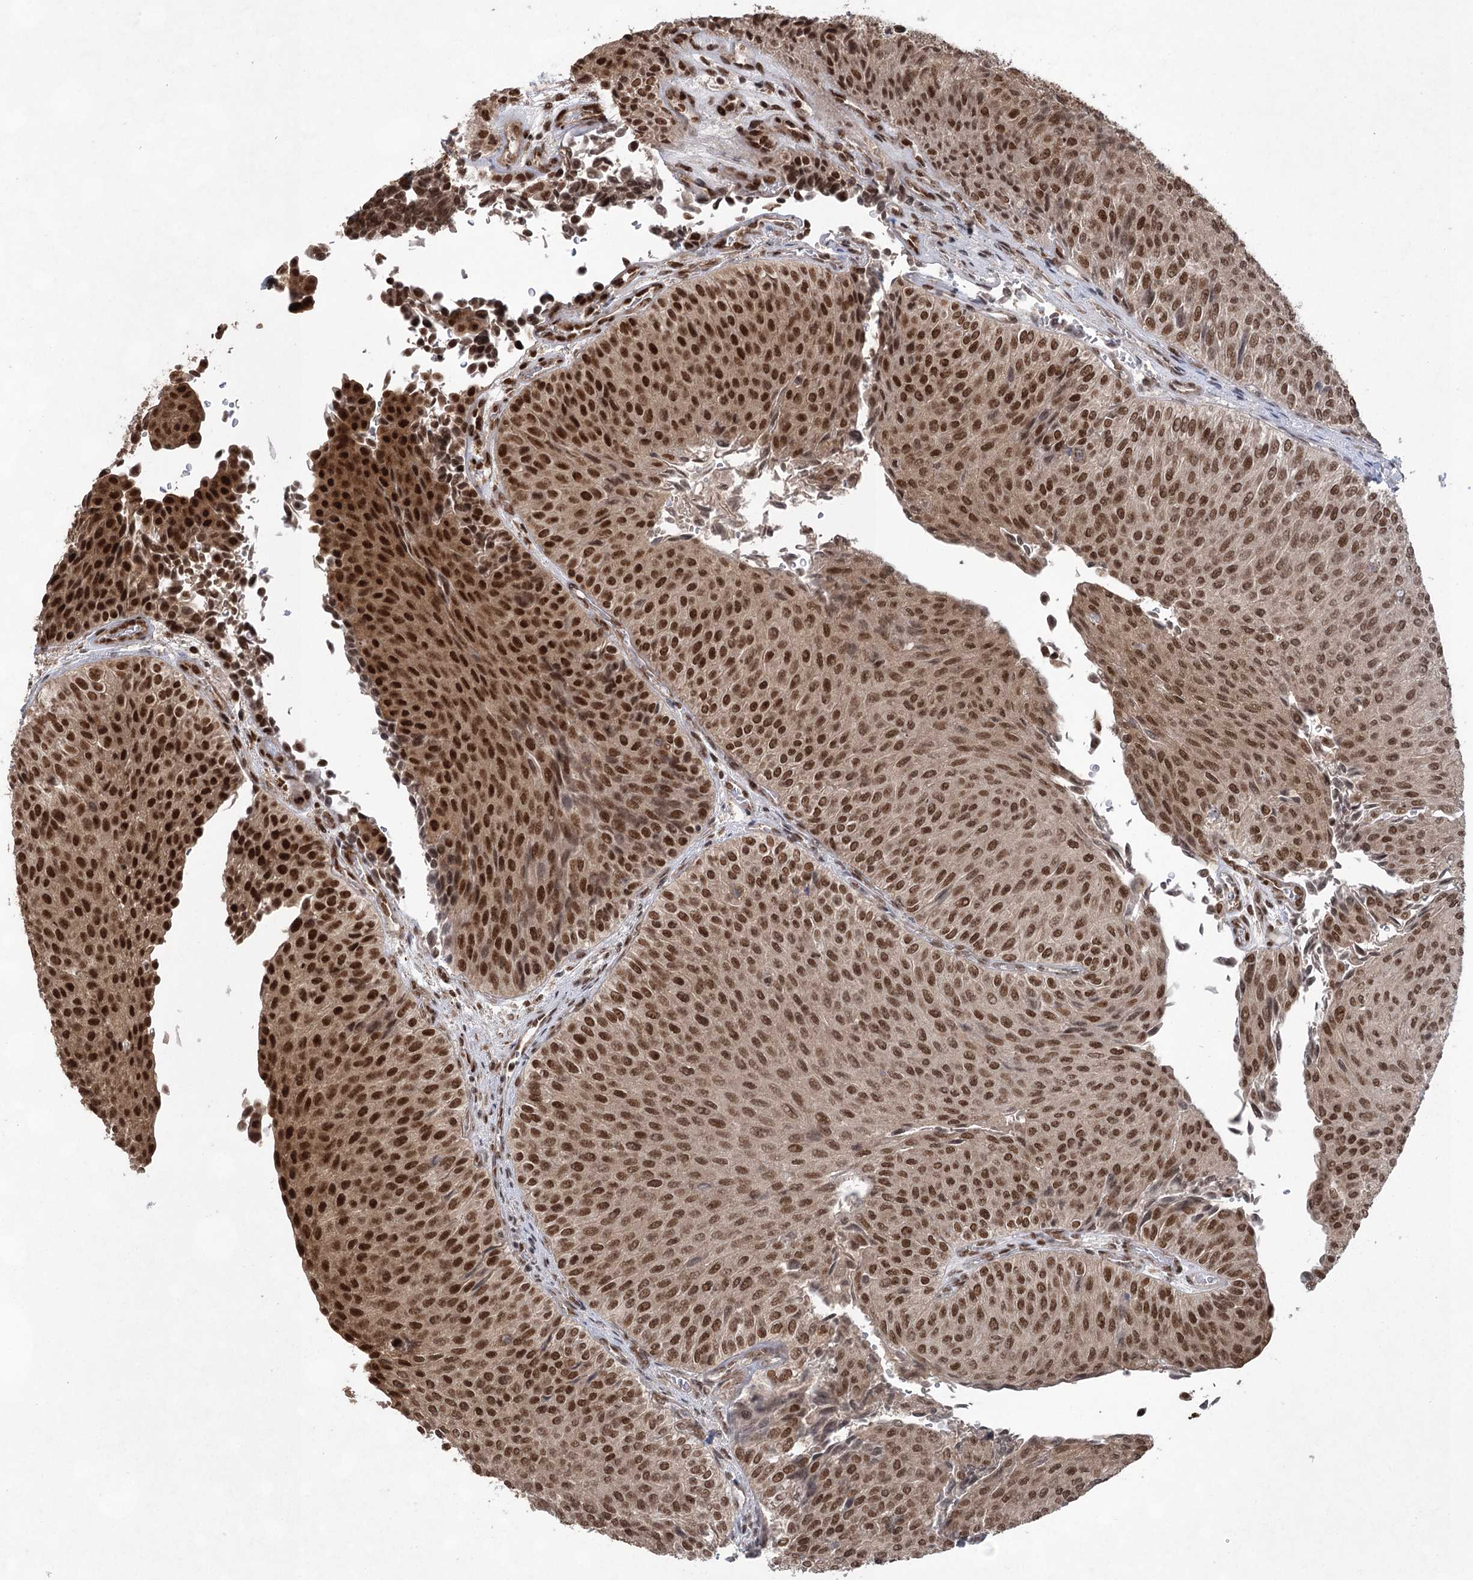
{"staining": {"intensity": "strong", "quantity": ">75%", "location": "nuclear"}, "tissue": "urothelial cancer", "cell_type": "Tumor cells", "image_type": "cancer", "snomed": [{"axis": "morphology", "description": "Urothelial carcinoma, Low grade"}, {"axis": "topography", "description": "Urinary bladder"}], "caption": "Urothelial carcinoma (low-grade) was stained to show a protein in brown. There is high levels of strong nuclear staining in approximately >75% of tumor cells.", "gene": "ZCCHC8", "patient": {"sex": "male", "age": 78}}